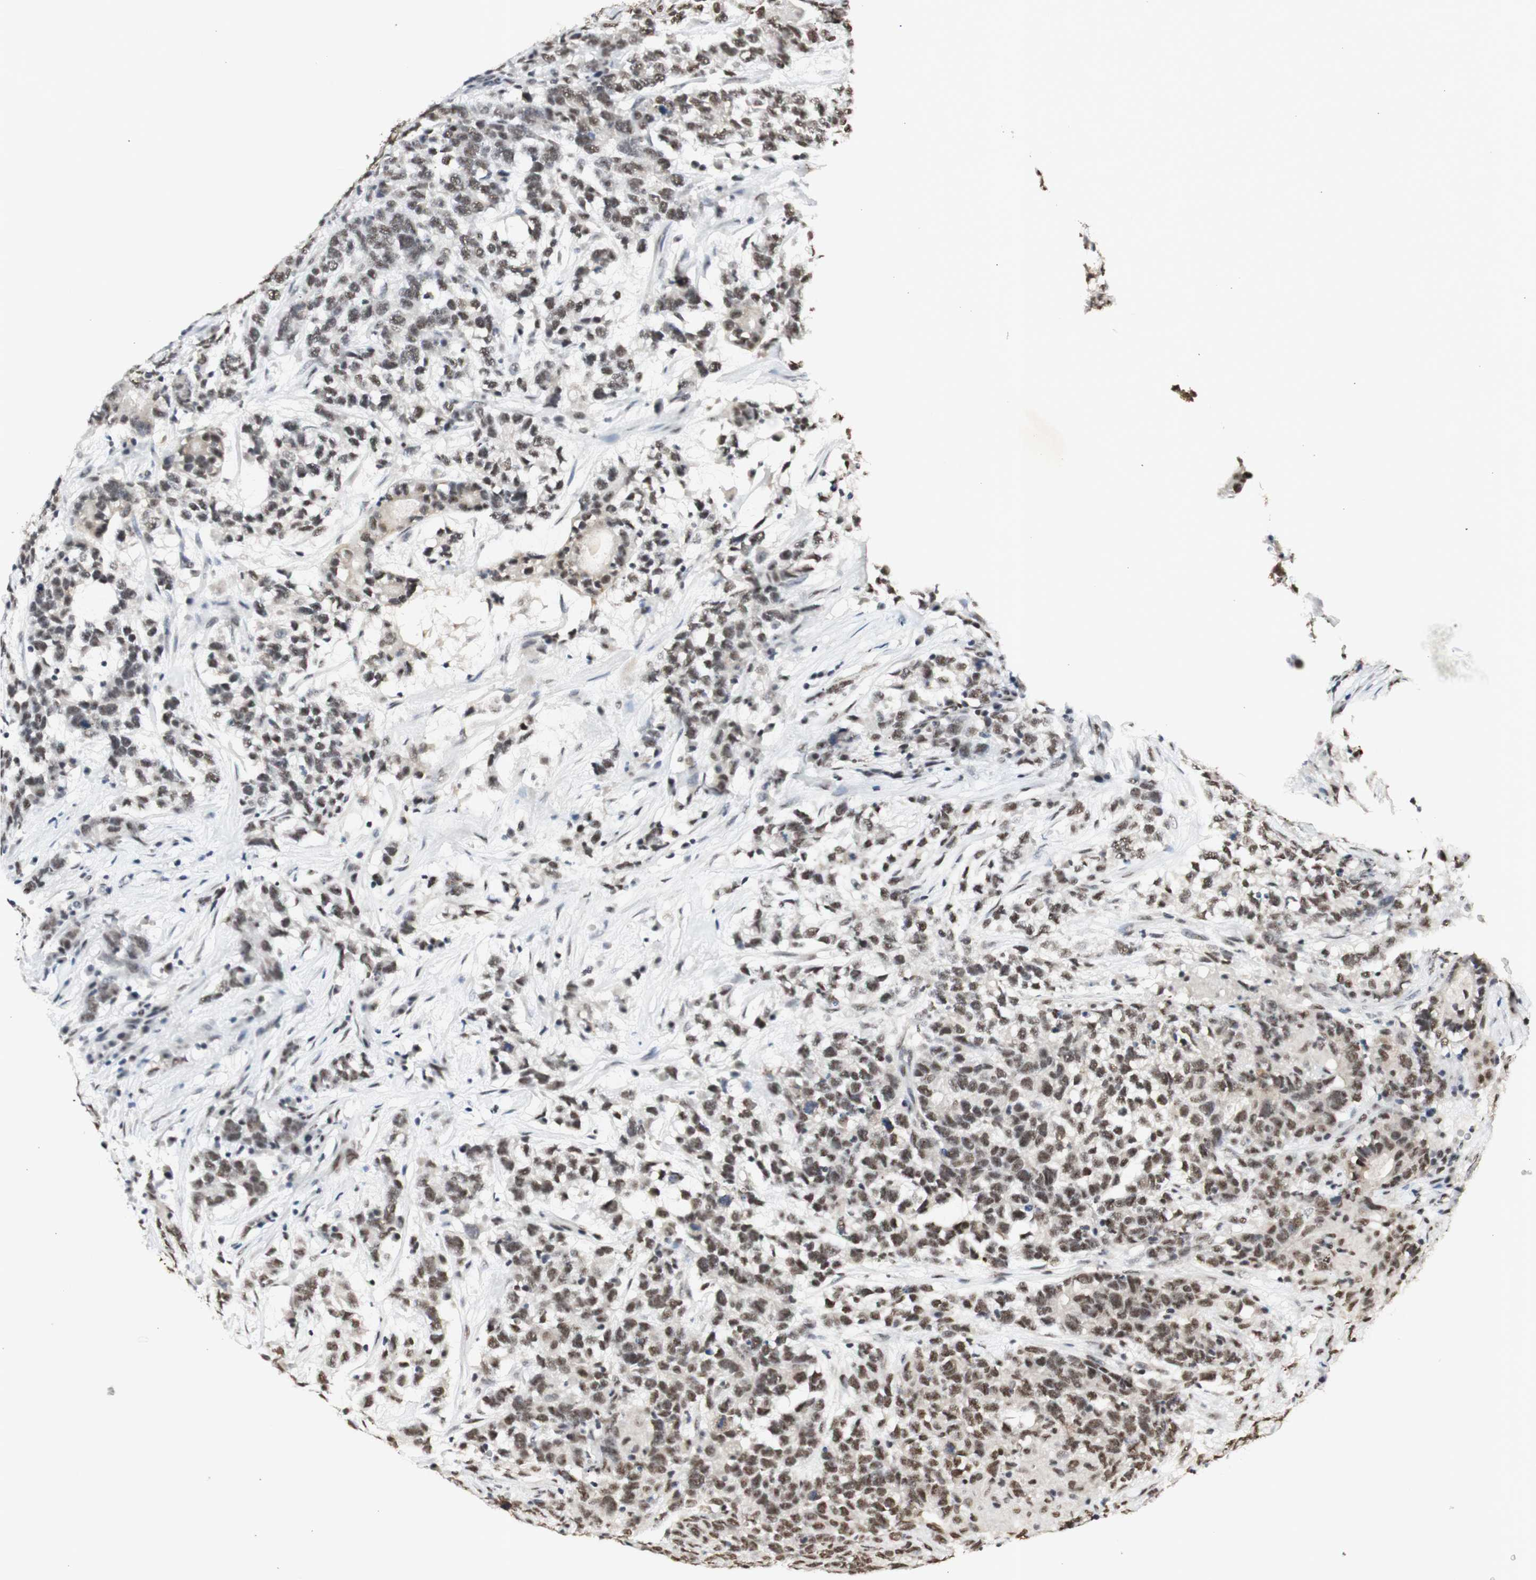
{"staining": {"intensity": "moderate", "quantity": ">75%", "location": "nuclear"}, "tissue": "testis cancer", "cell_type": "Tumor cells", "image_type": "cancer", "snomed": [{"axis": "morphology", "description": "Carcinoma, Embryonal, NOS"}, {"axis": "topography", "description": "Testis"}], "caption": "Protein expression analysis of testis cancer (embryonal carcinoma) exhibits moderate nuclear expression in approximately >75% of tumor cells.", "gene": "SNRPB", "patient": {"sex": "male", "age": 26}}